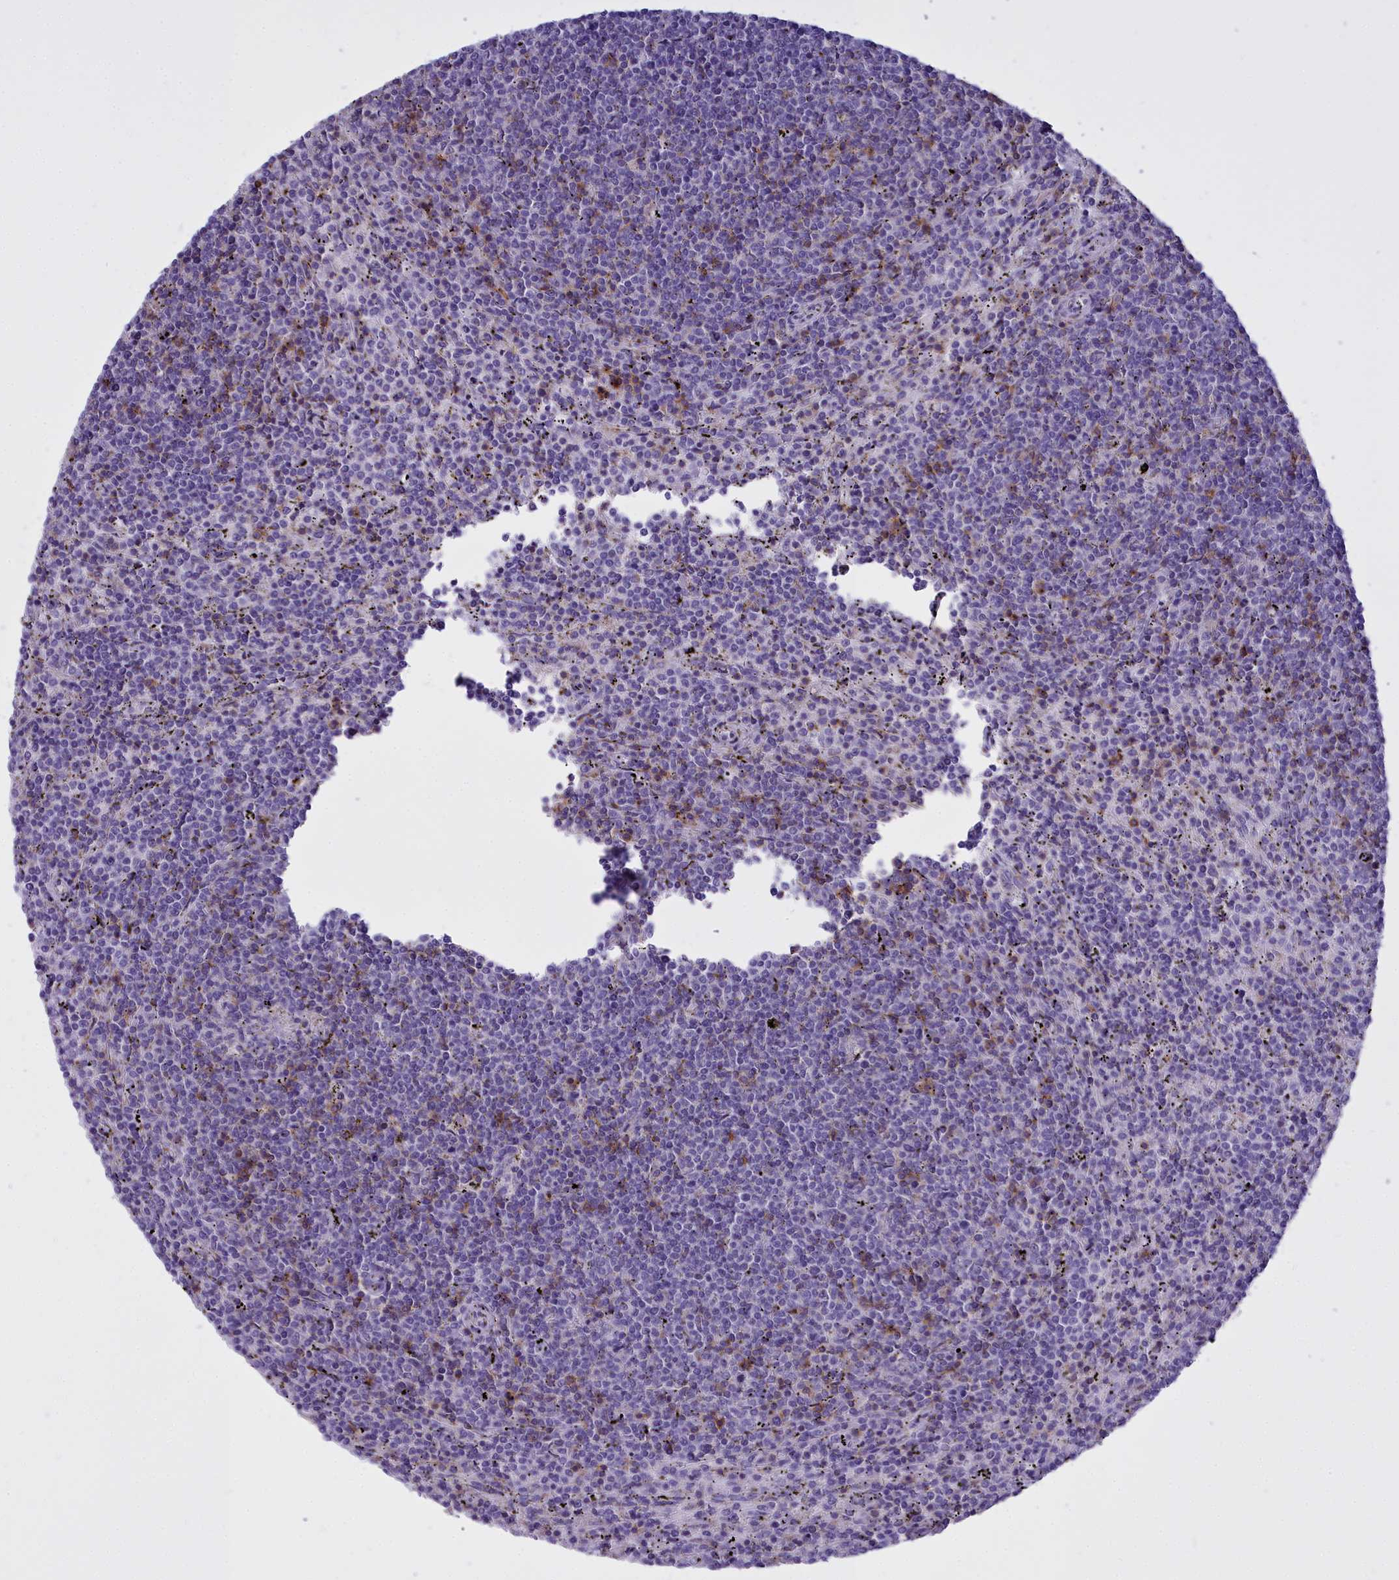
{"staining": {"intensity": "negative", "quantity": "none", "location": "none"}, "tissue": "lymphoma", "cell_type": "Tumor cells", "image_type": "cancer", "snomed": [{"axis": "morphology", "description": "Malignant lymphoma, non-Hodgkin's type, Low grade"}, {"axis": "topography", "description": "Spleen"}], "caption": "Human malignant lymphoma, non-Hodgkin's type (low-grade) stained for a protein using immunohistochemistry (IHC) demonstrates no expression in tumor cells.", "gene": "CD5", "patient": {"sex": "female", "age": 50}}